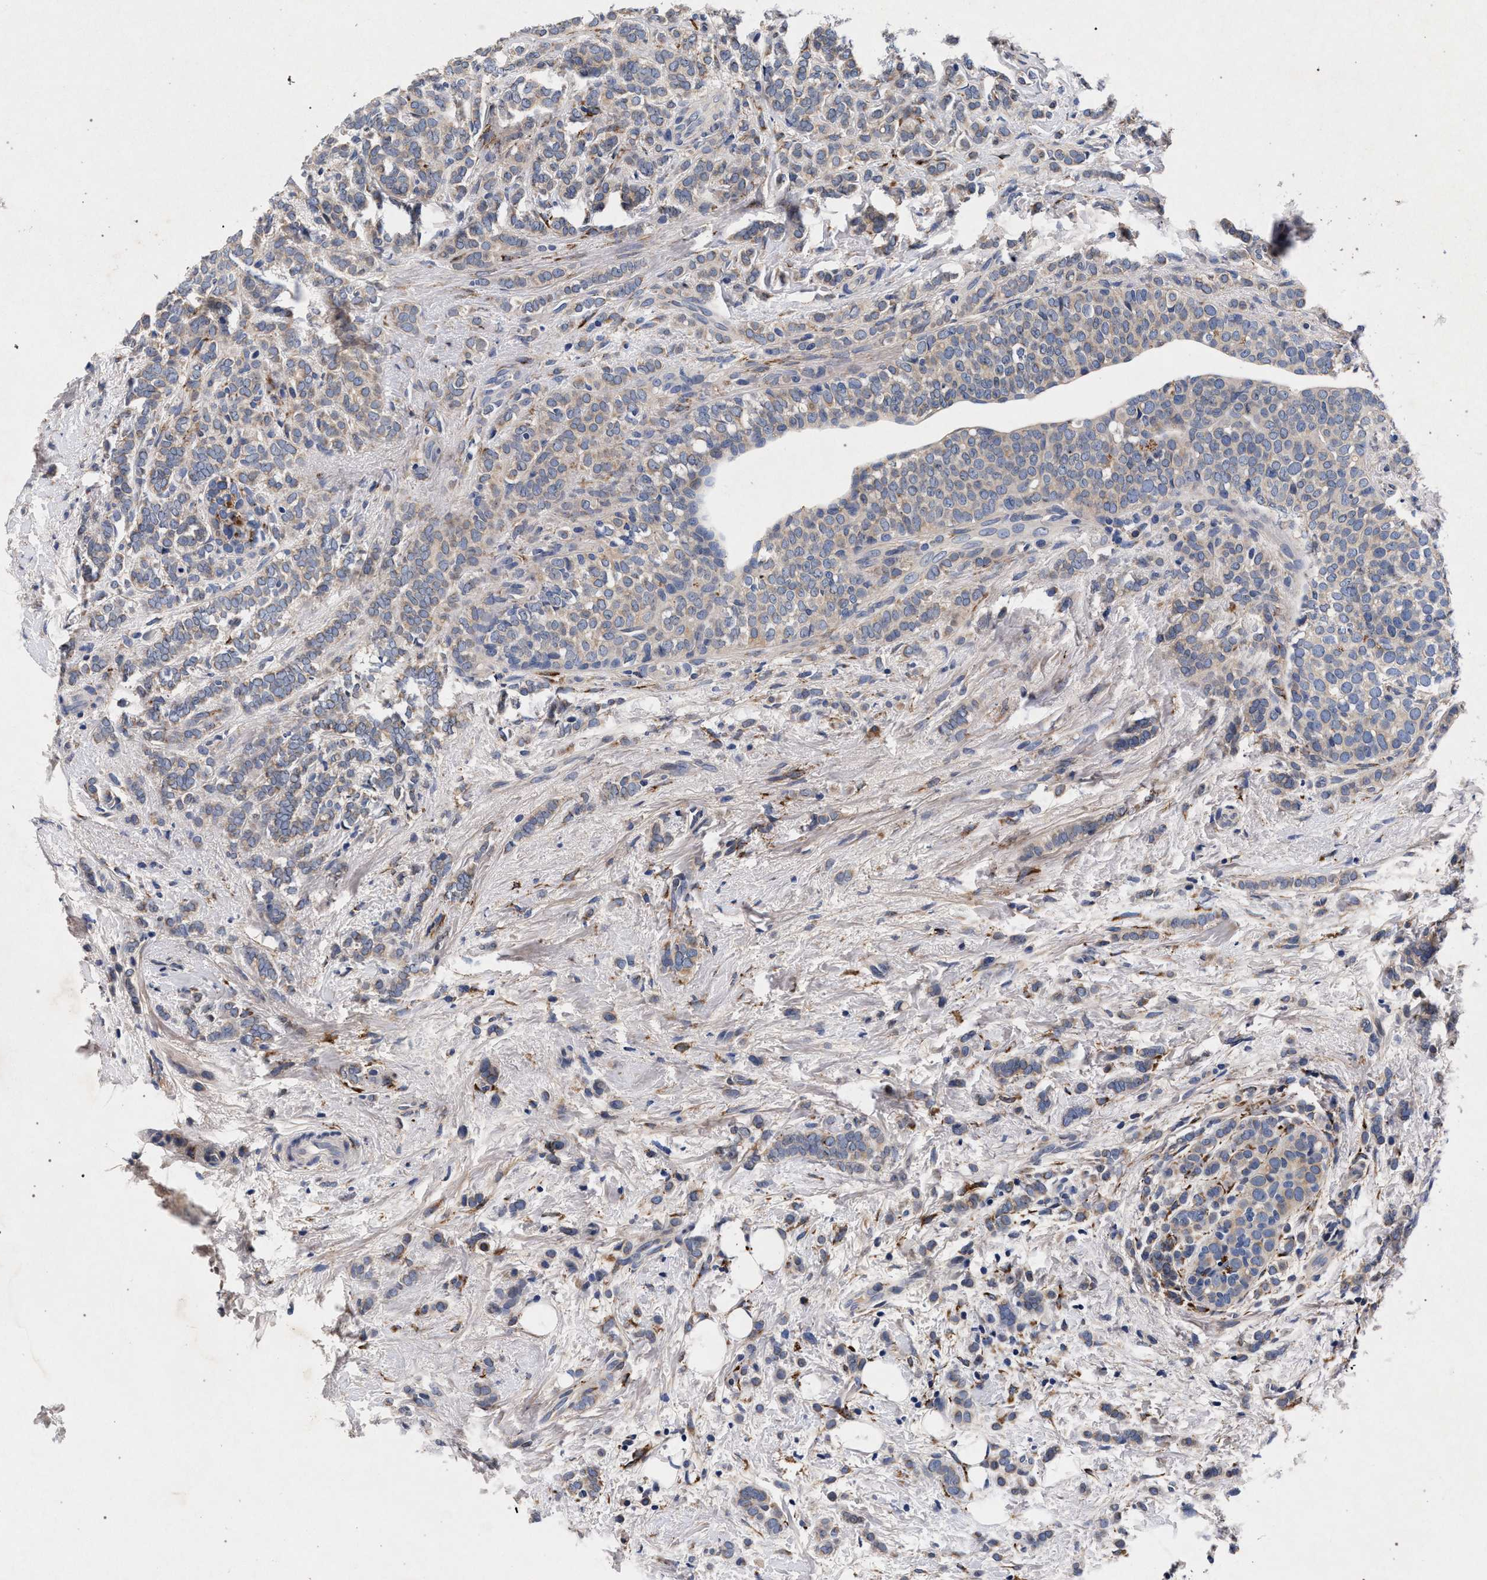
{"staining": {"intensity": "negative", "quantity": "none", "location": "none"}, "tissue": "breast cancer", "cell_type": "Tumor cells", "image_type": "cancer", "snomed": [{"axis": "morphology", "description": "Lobular carcinoma"}, {"axis": "topography", "description": "Breast"}], "caption": "Tumor cells show no significant positivity in lobular carcinoma (breast).", "gene": "NEK7", "patient": {"sex": "female", "age": 50}}